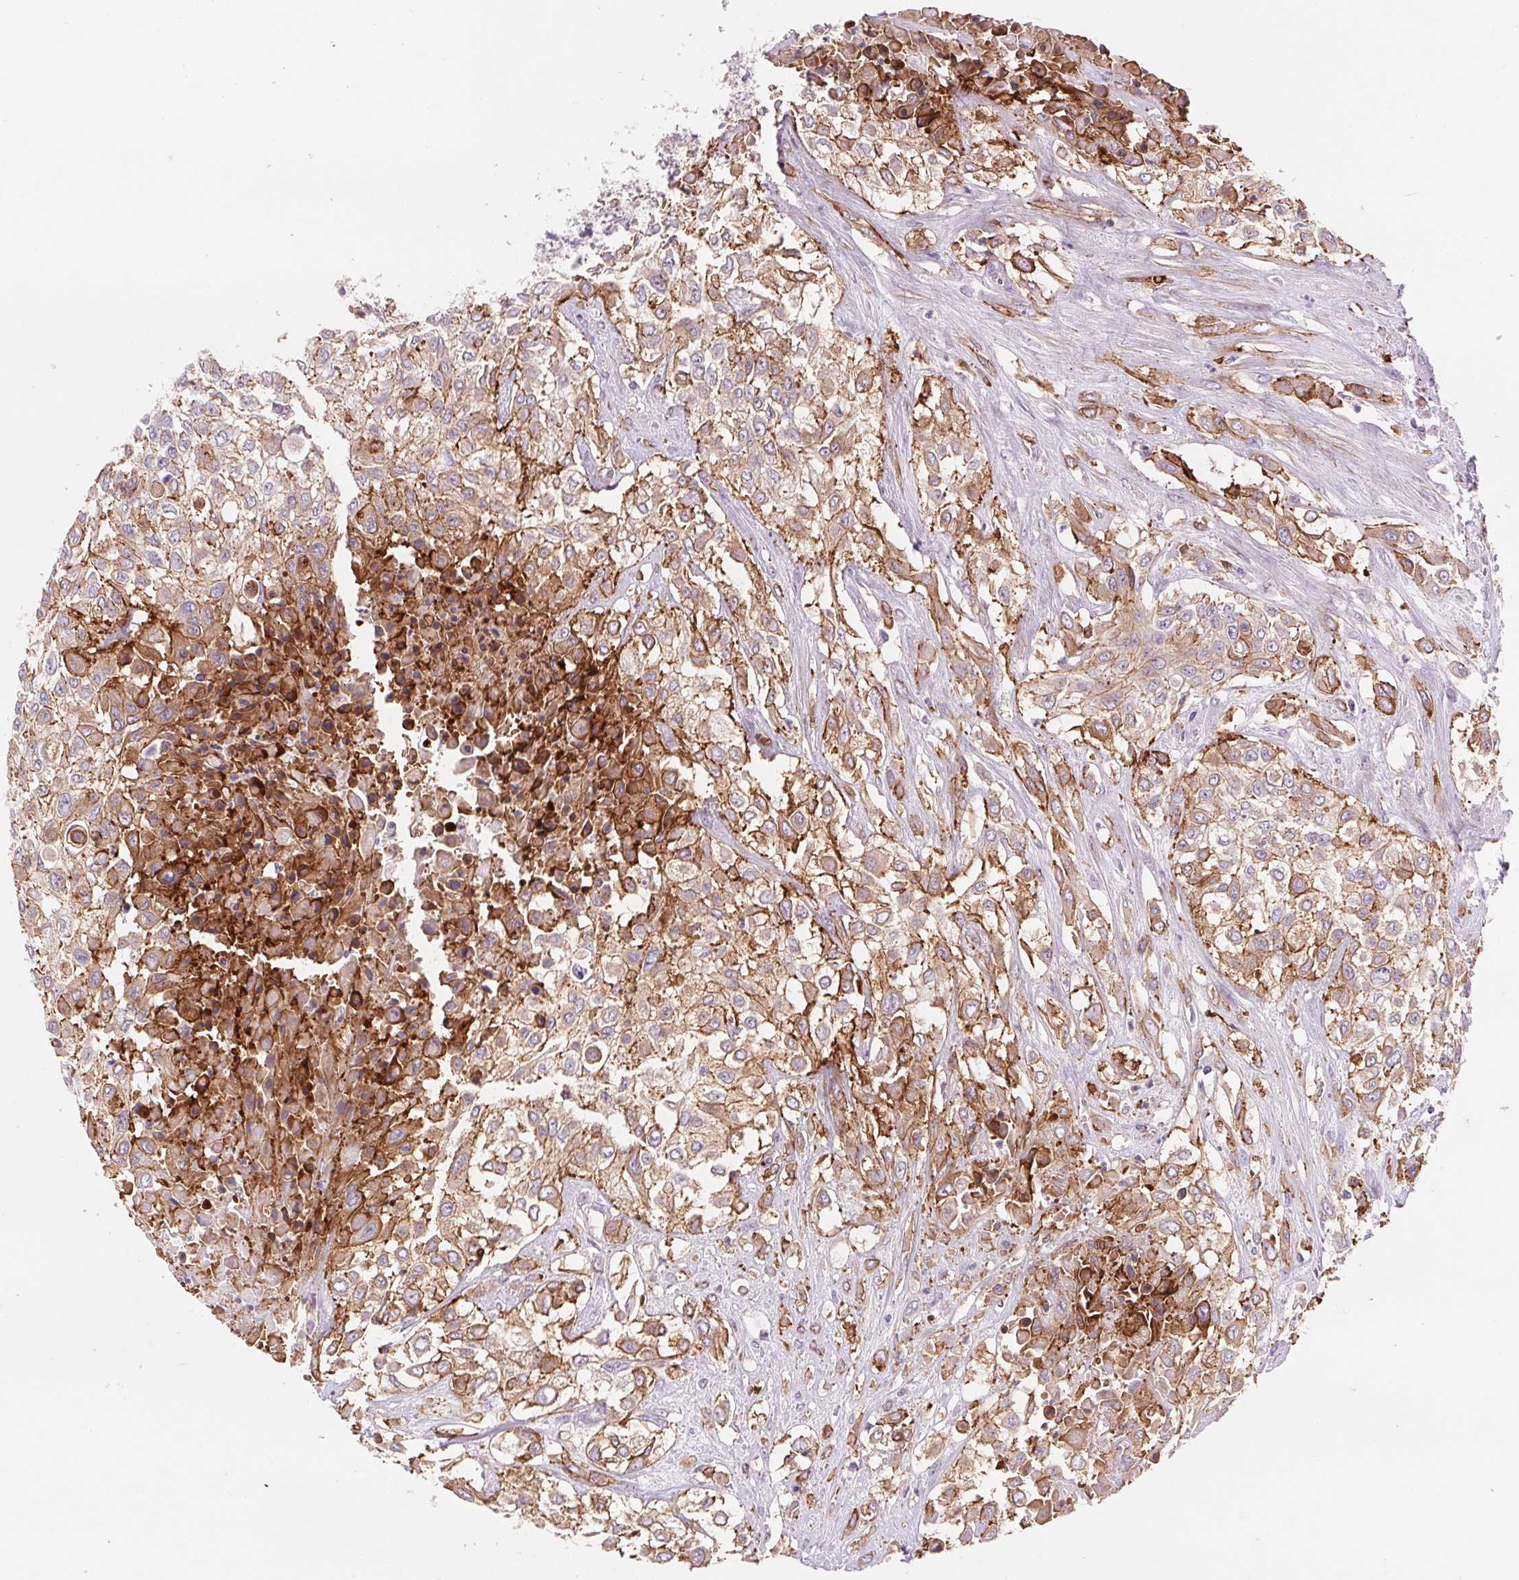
{"staining": {"intensity": "moderate", "quantity": ">75%", "location": "cytoplasmic/membranous"}, "tissue": "urothelial cancer", "cell_type": "Tumor cells", "image_type": "cancer", "snomed": [{"axis": "morphology", "description": "Urothelial carcinoma, High grade"}, {"axis": "topography", "description": "Urinary bladder"}], "caption": "About >75% of tumor cells in human high-grade urothelial carcinoma reveal moderate cytoplasmic/membranous protein positivity as visualized by brown immunohistochemical staining.", "gene": "DIXDC1", "patient": {"sex": "male", "age": 57}}